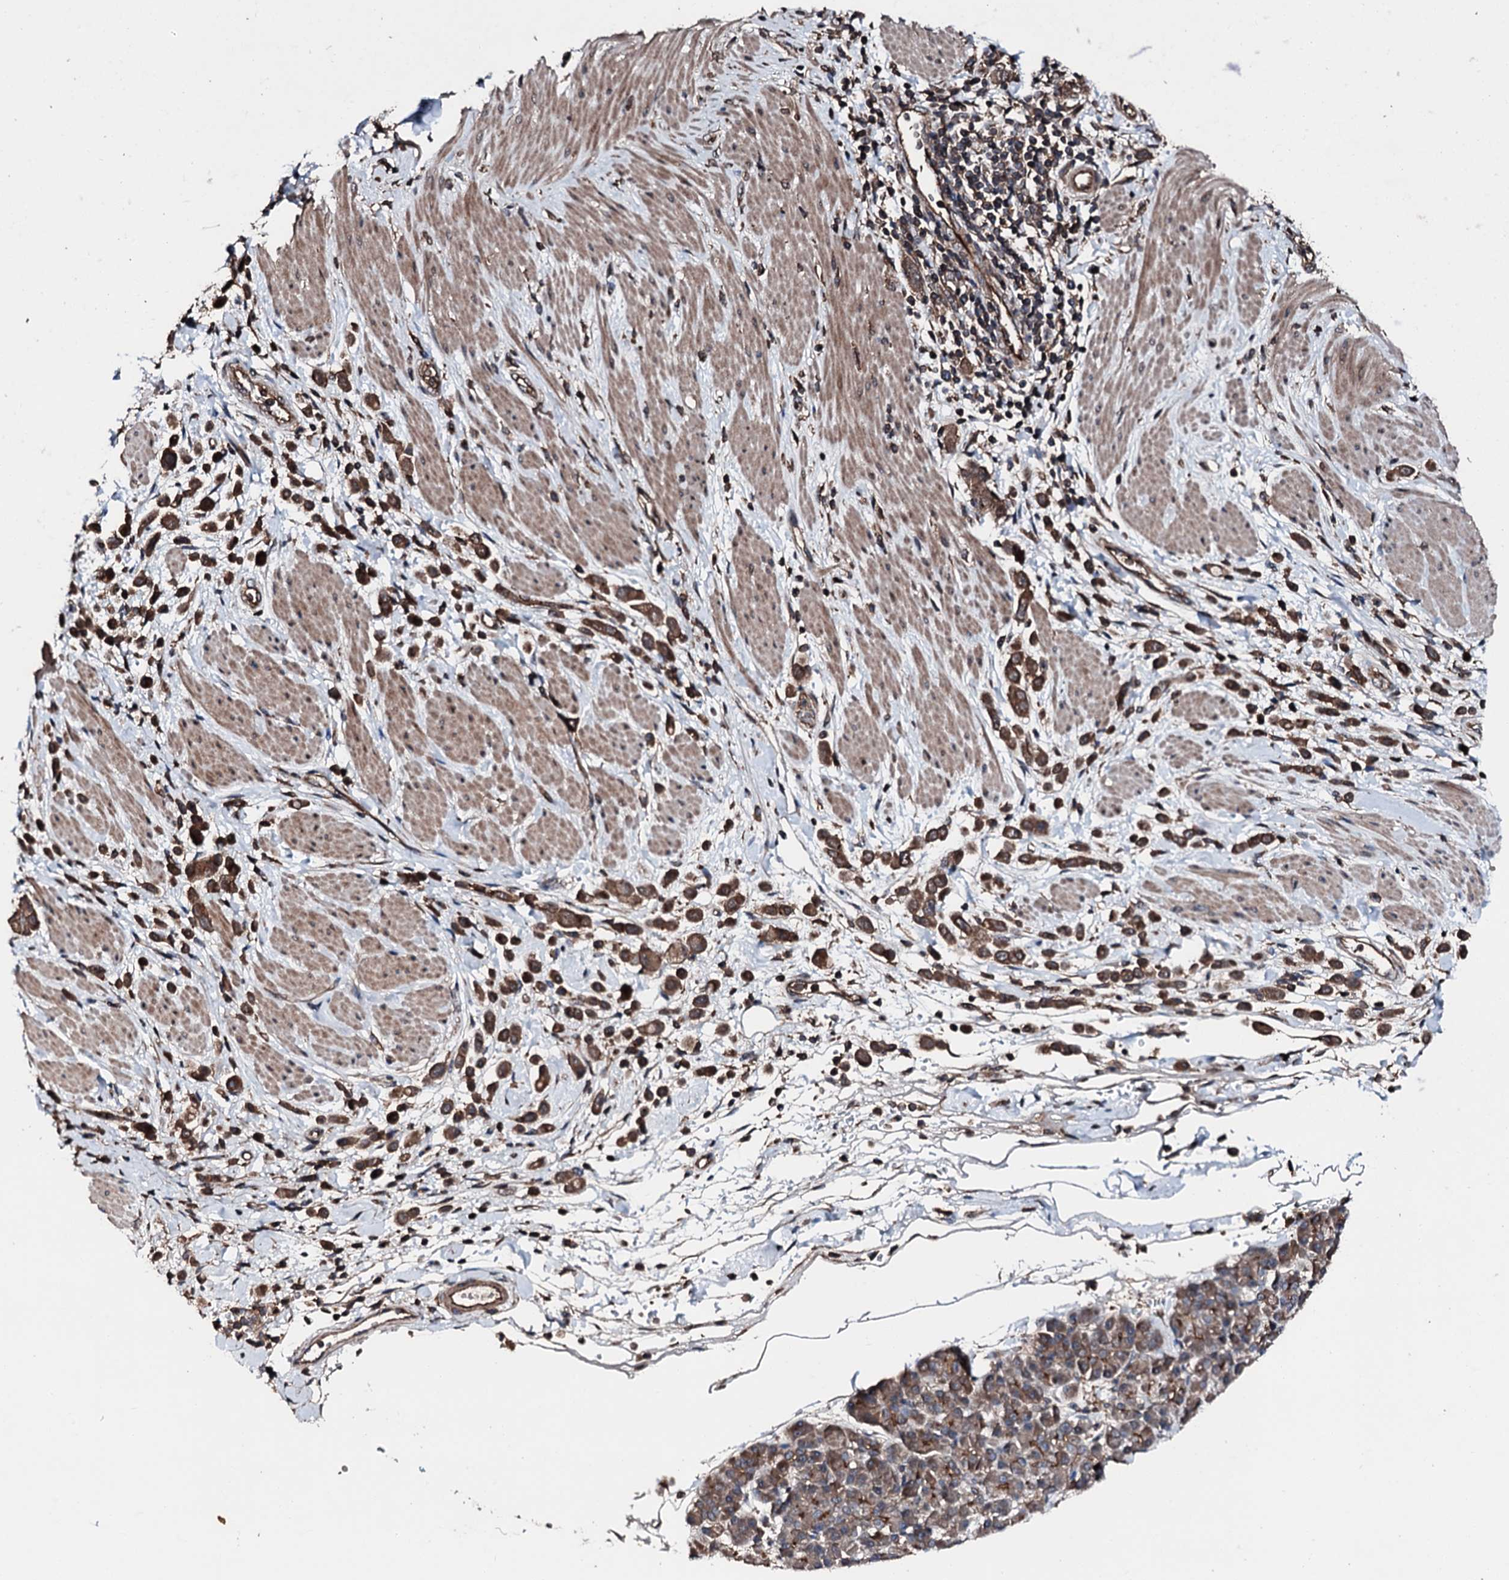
{"staining": {"intensity": "strong", "quantity": ">75%", "location": "cytoplasmic/membranous"}, "tissue": "pancreatic cancer", "cell_type": "Tumor cells", "image_type": "cancer", "snomed": [{"axis": "morphology", "description": "Normal tissue, NOS"}, {"axis": "morphology", "description": "Adenocarcinoma, NOS"}, {"axis": "topography", "description": "Pancreas"}], "caption": "Pancreatic cancer was stained to show a protein in brown. There is high levels of strong cytoplasmic/membranous staining in approximately >75% of tumor cells. Nuclei are stained in blue.", "gene": "FGD4", "patient": {"sex": "female", "age": 64}}